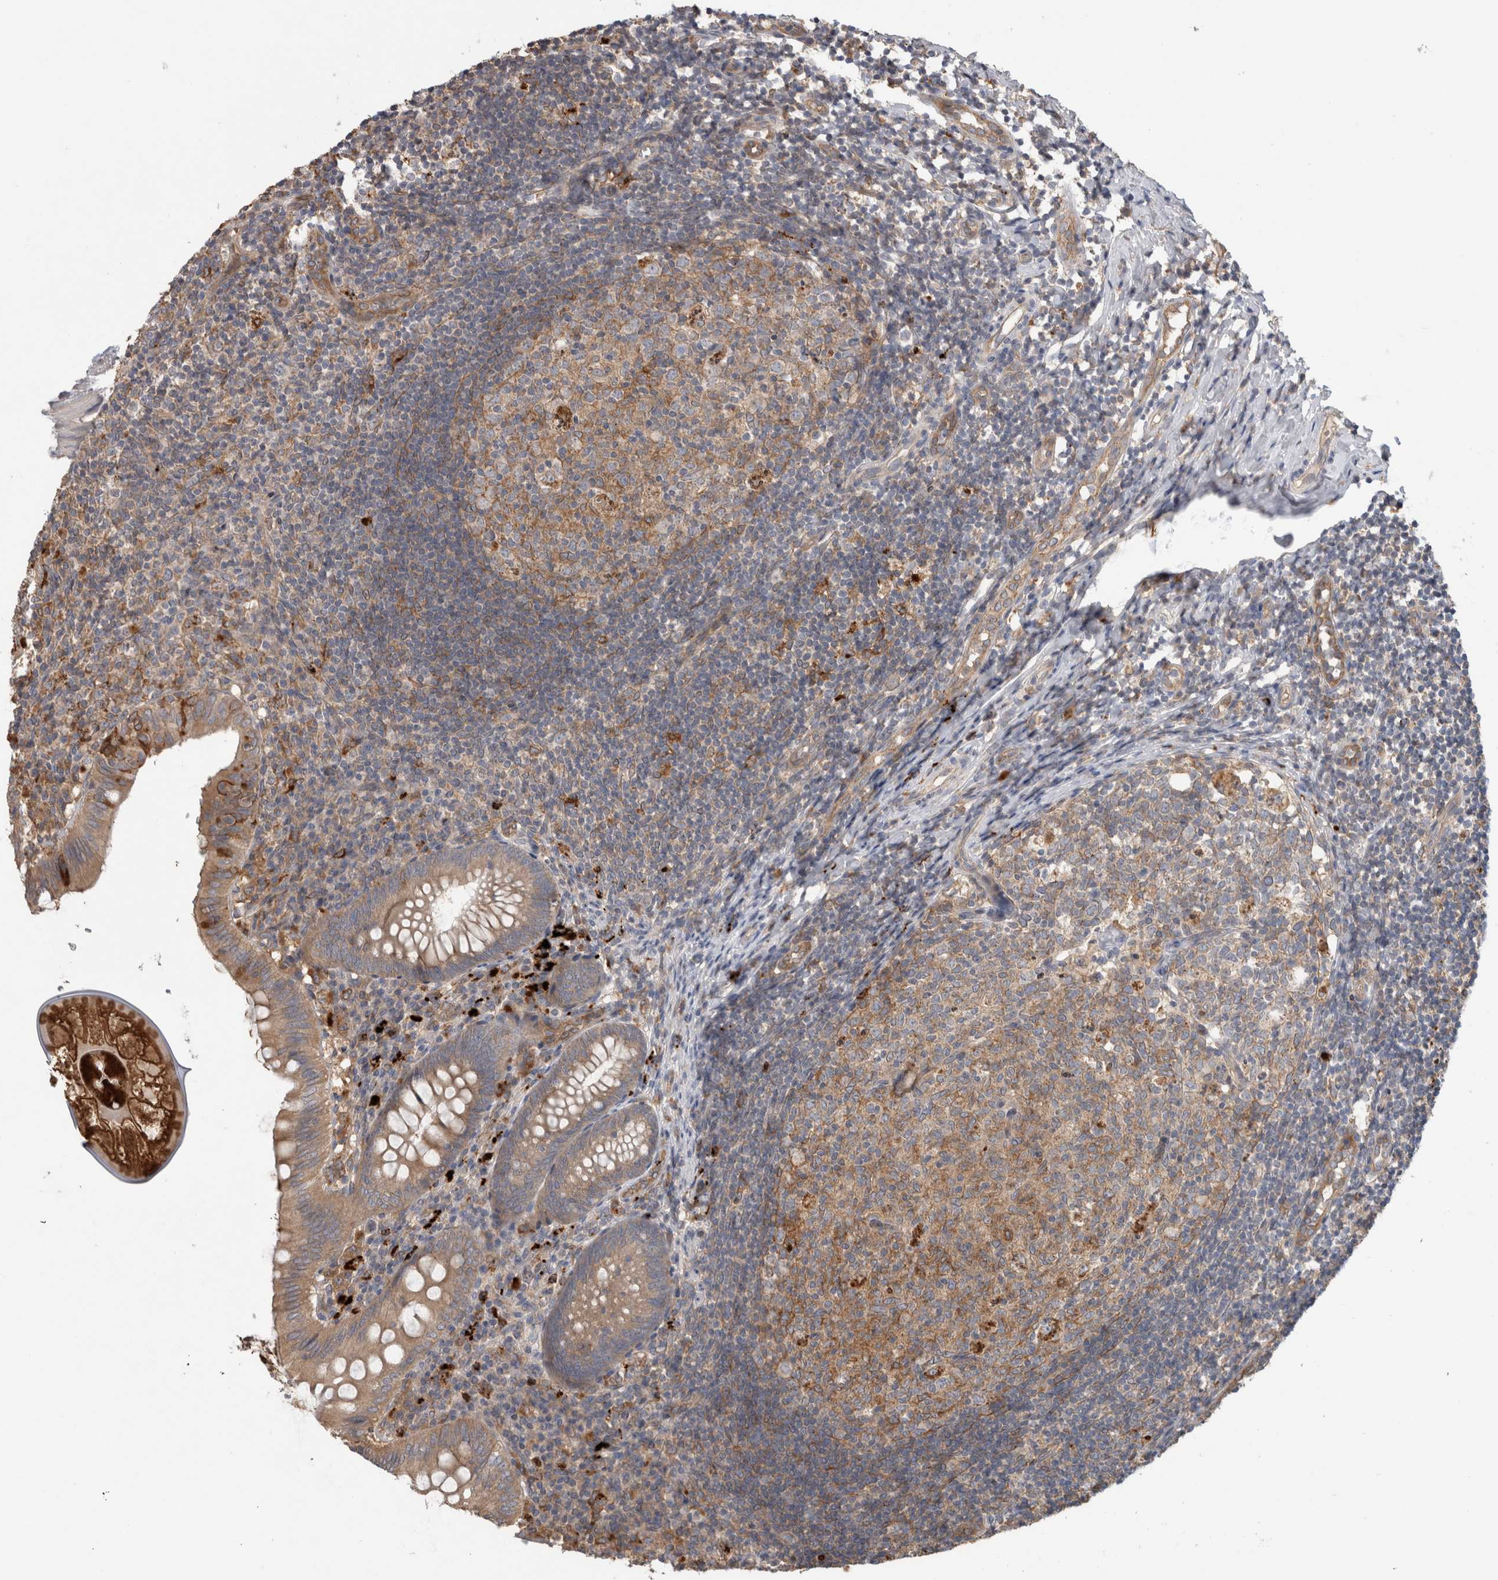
{"staining": {"intensity": "moderate", "quantity": "<25%", "location": "cytoplasmic/membranous"}, "tissue": "appendix", "cell_type": "Glandular cells", "image_type": "normal", "snomed": [{"axis": "morphology", "description": "Normal tissue, NOS"}, {"axis": "topography", "description": "Appendix"}], "caption": "Immunohistochemistry of unremarkable human appendix exhibits low levels of moderate cytoplasmic/membranous expression in approximately <25% of glandular cells.", "gene": "TARBP1", "patient": {"sex": "male", "age": 8}}